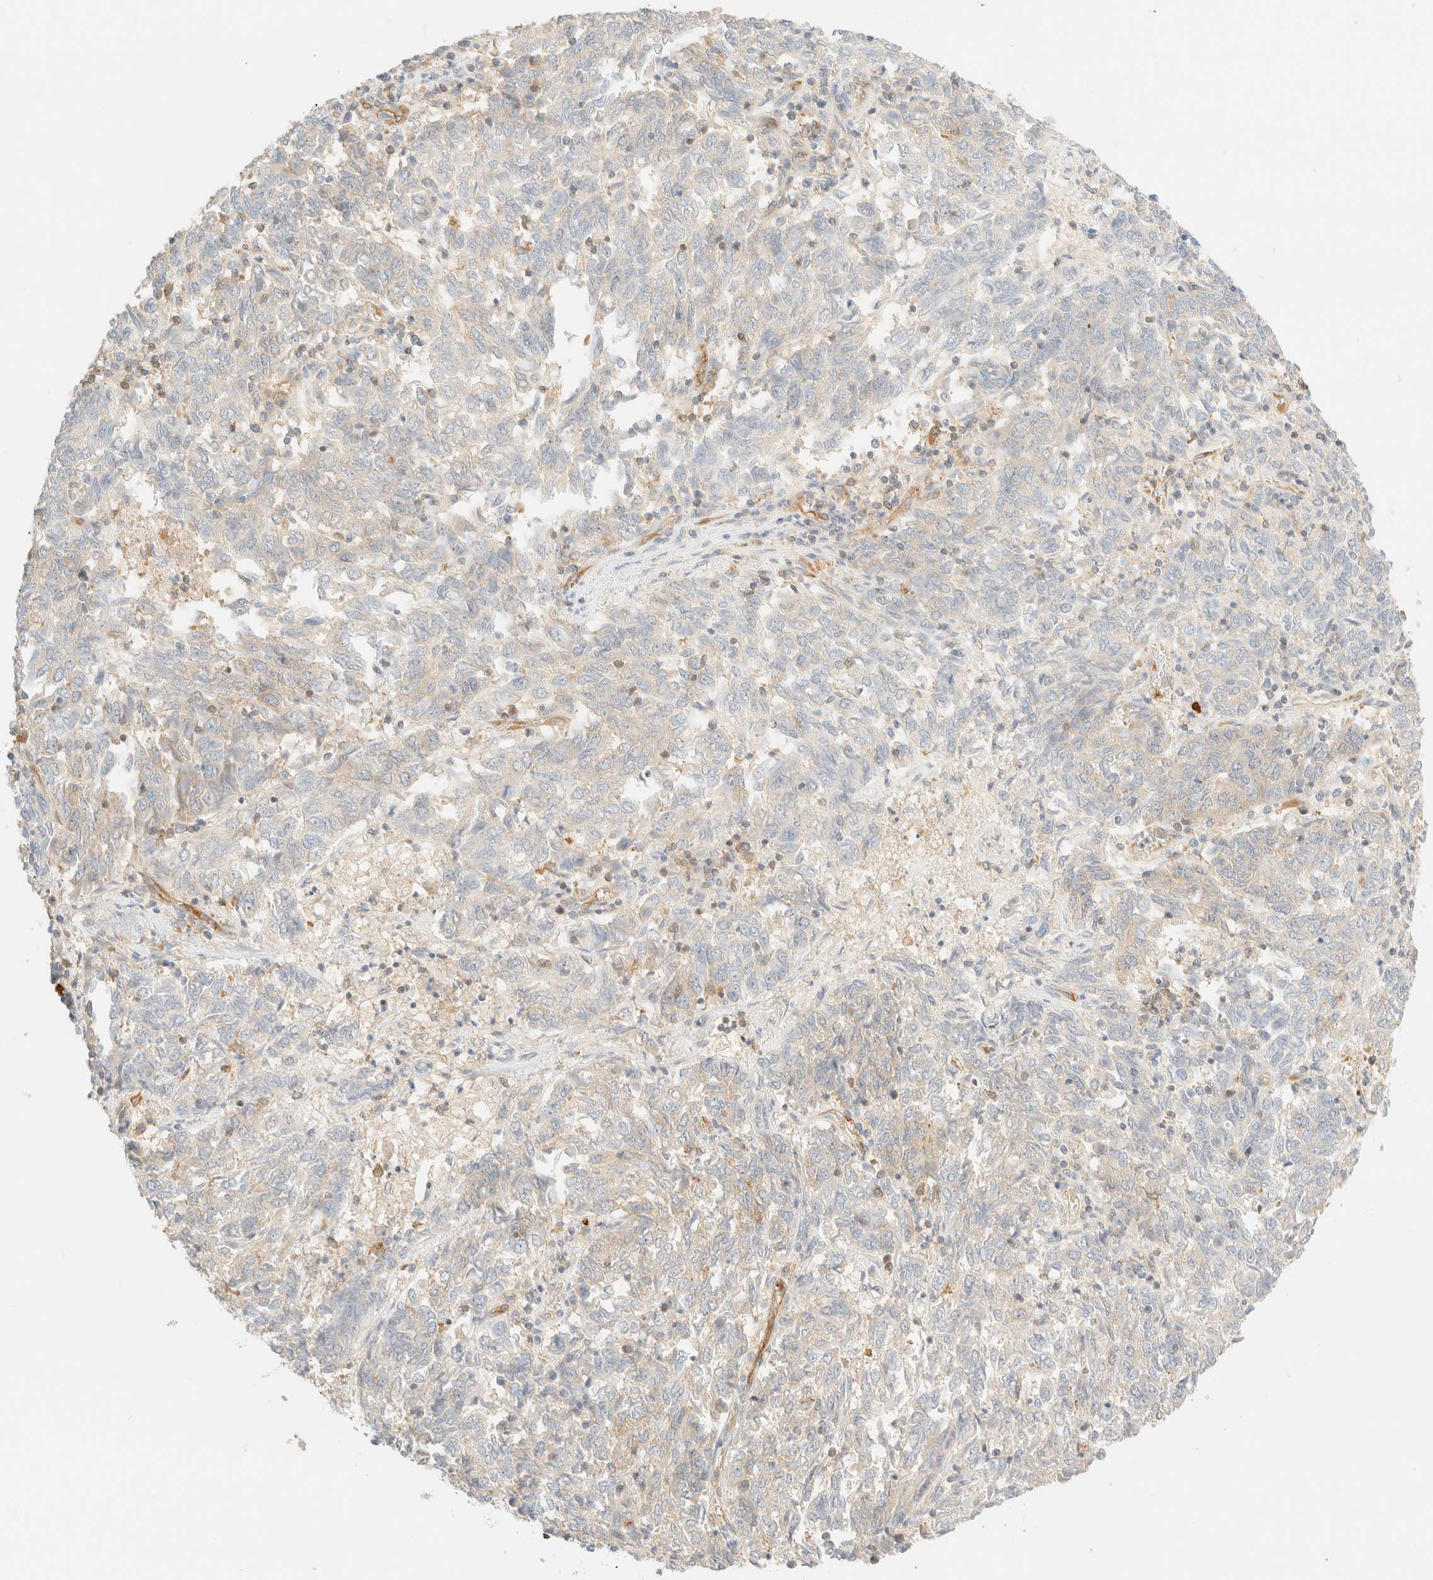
{"staining": {"intensity": "negative", "quantity": "none", "location": "none"}, "tissue": "endometrial cancer", "cell_type": "Tumor cells", "image_type": "cancer", "snomed": [{"axis": "morphology", "description": "Adenocarcinoma, NOS"}, {"axis": "topography", "description": "Endometrium"}], "caption": "Immunohistochemistry image of endometrial adenocarcinoma stained for a protein (brown), which shows no staining in tumor cells.", "gene": "FHOD1", "patient": {"sex": "female", "age": 80}}